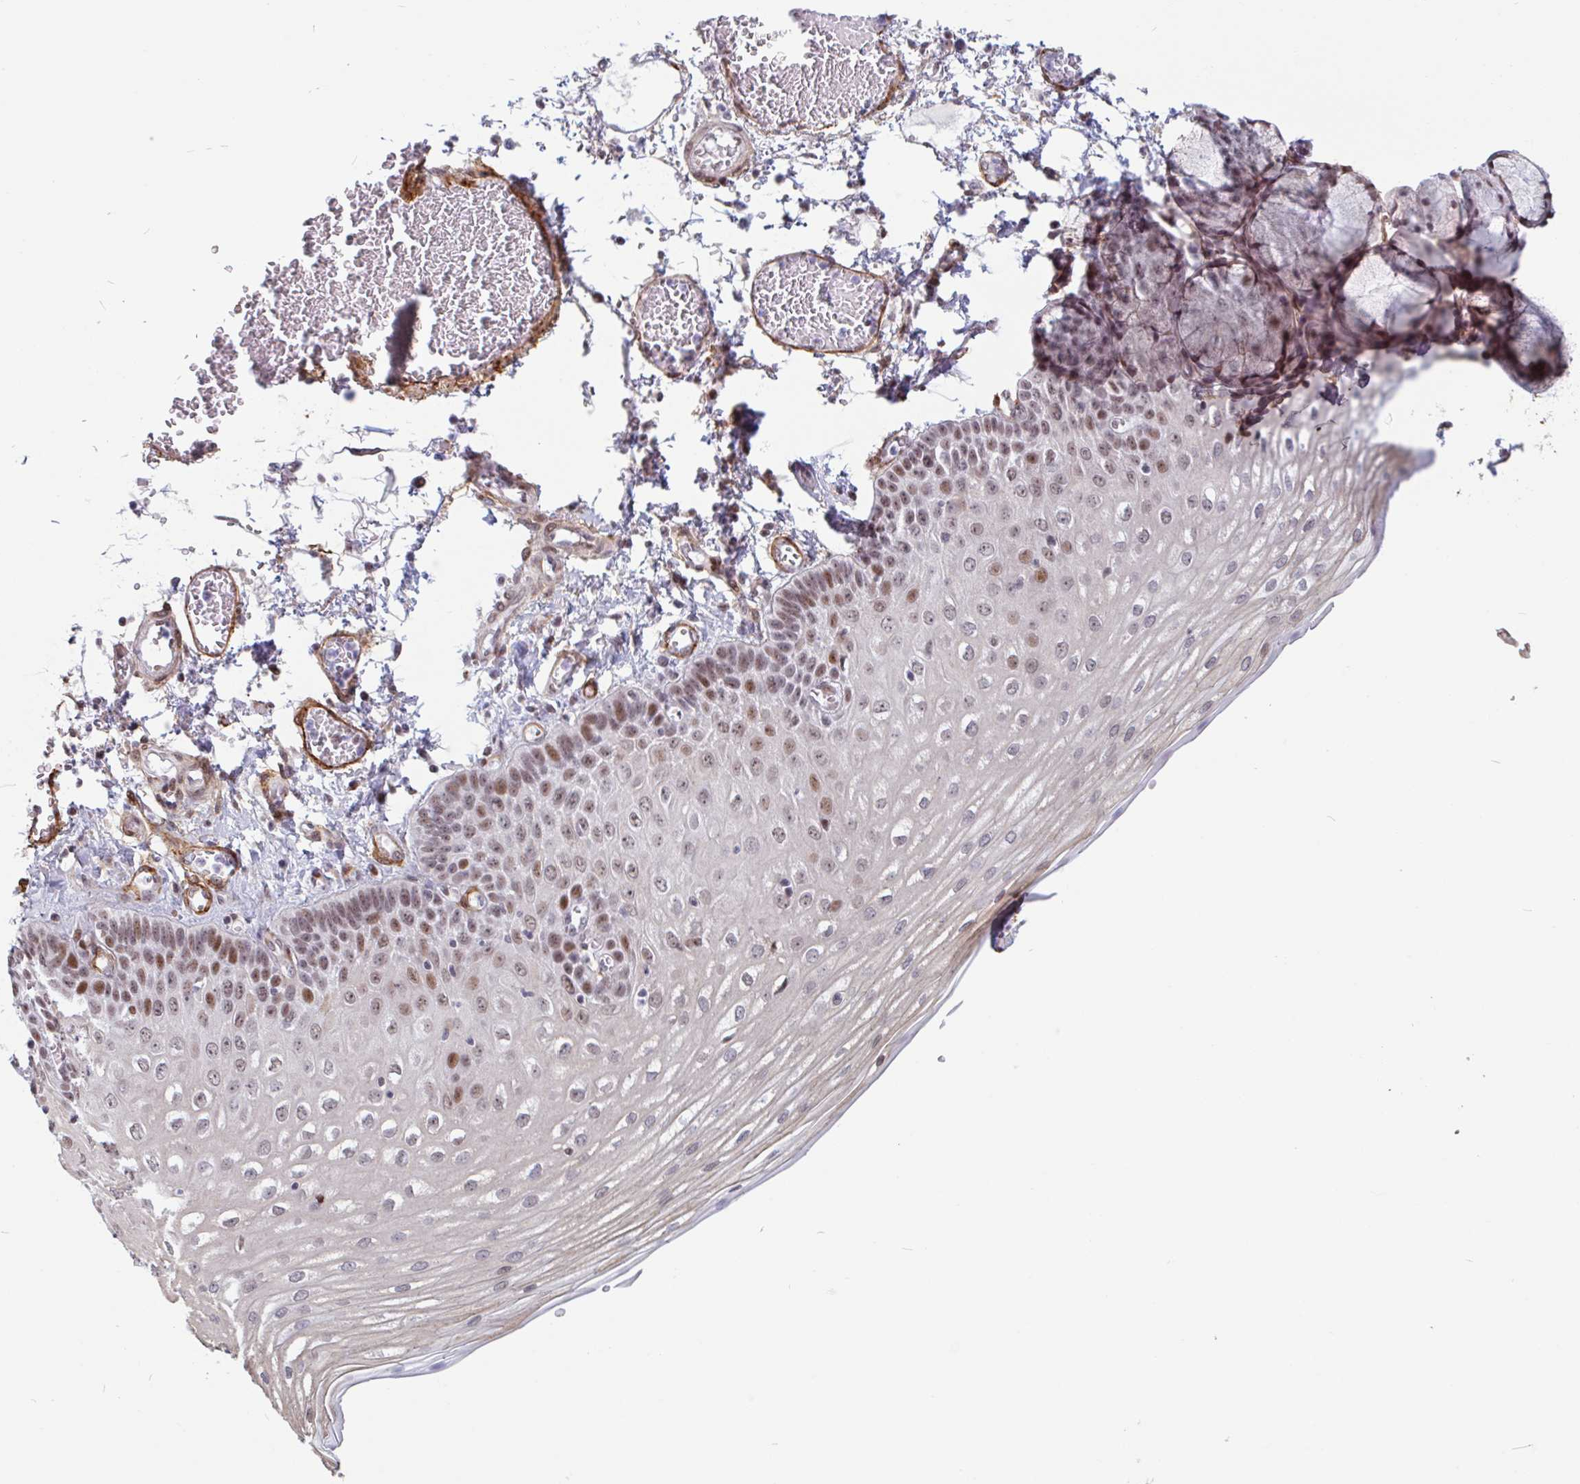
{"staining": {"intensity": "moderate", "quantity": ">75%", "location": "nuclear"}, "tissue": "esophagus", "cell_type": "Squamous epithelial cells", "image_type": "normal", "snomed": [{"axis": "morphology", "description": "Normal tissue, NOS"}, {"axis": "morphology", "description": "Adenocarcinoma, NOS"}, {"axis": "topography", "description": "Esophagus"}], "caption": "IHC staining of unremarkable esophagus, which displays medium levels of moderate nuclear staining in approximately >75% of squamous epithelial cells indicating moderate nuclear protein expression. The staining was performed using DAB (3,3'-diaminobenzidine) (brown) for protein detection and nuclei were counterstained in hematoxylin (blue).", "gene": "TMEM119", "patient": {"sex": "male", "age": 81}}